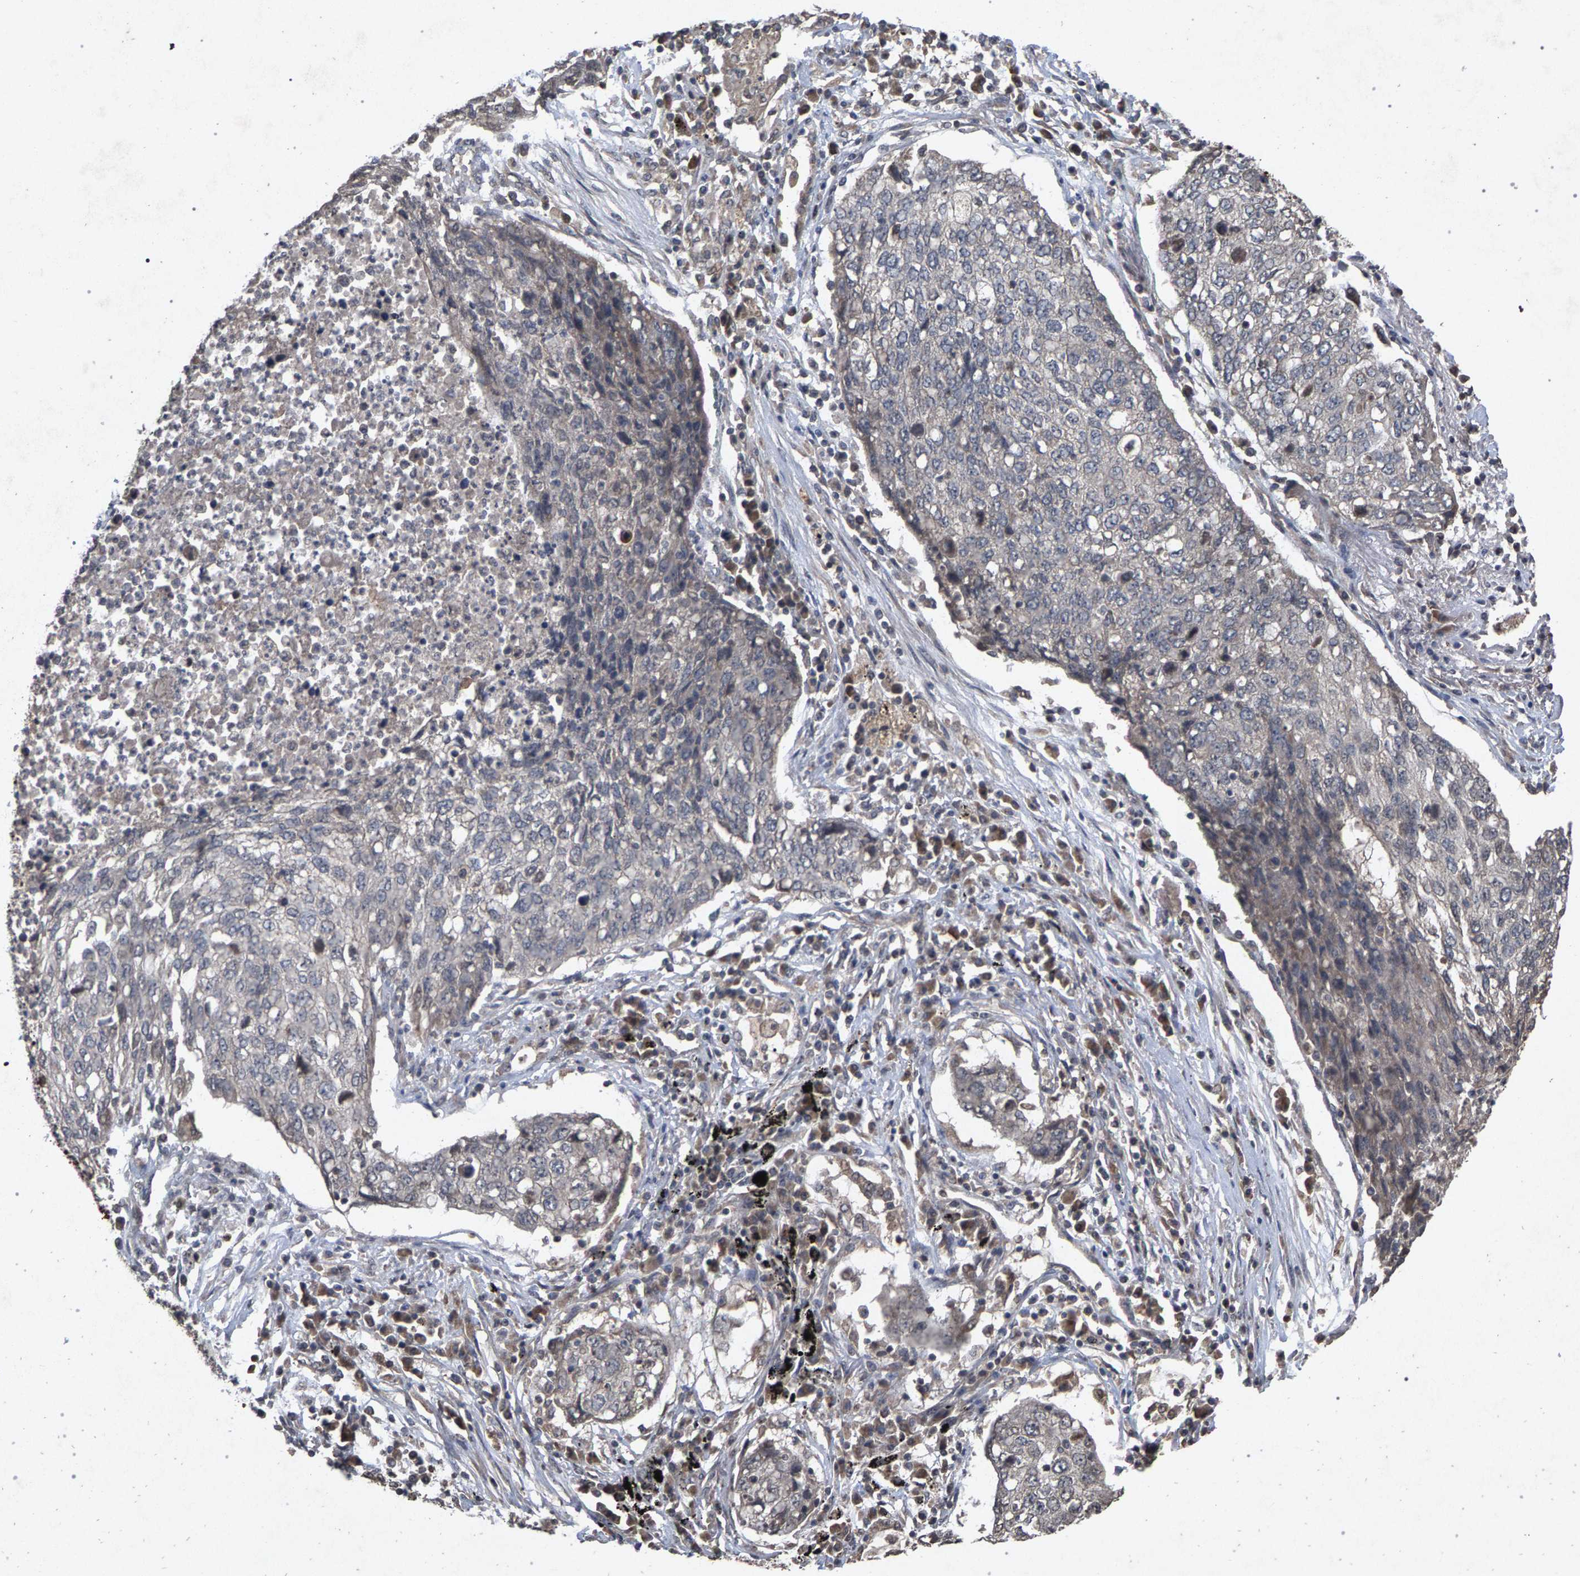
{"staining": {"intensity": "negative", "quantity": "none", "location": "none"}, "tissue": "lung cancer", "cell_type": "Tumor cells", "image_type": "cancer", "snomed": [{"axis": "morphology", "description": "Squamous cell carcinoma, NOS"}, {"axis": "topography", "description": "Lung"}], "caption": "High power microscopy micrograph of an IHC histopathology image of lung cancer (squamous cell carcinoma), revealing no significant positivity in tumor cells.", "gene": "SLC4A4", "patient": {"sex": "female", "age": 63}}